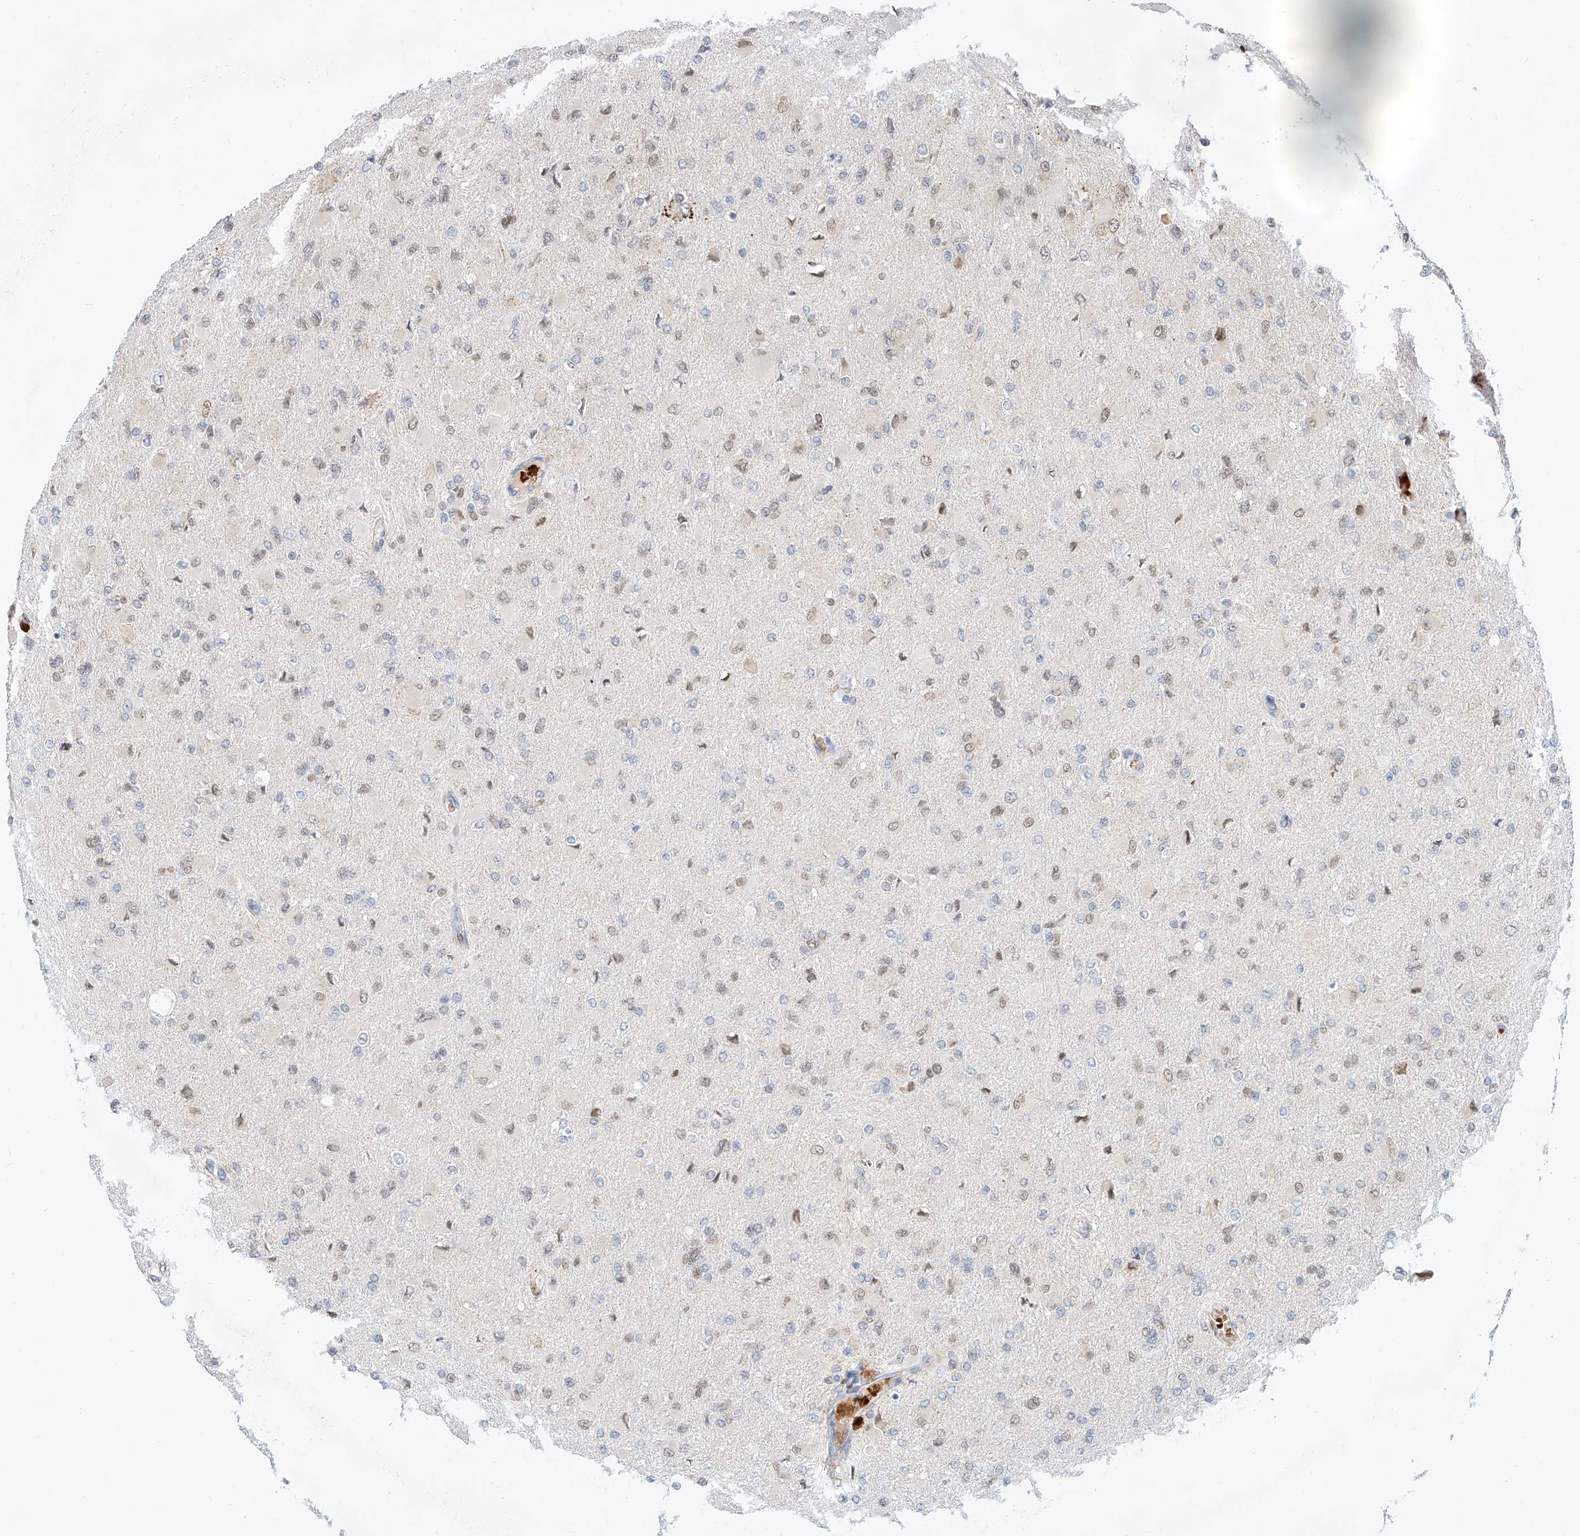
{"staining": {"intensity": "weak", "quantity": "<25%", "location": "nuclear"}, "tissue": "glioma", "cell_type": "Tumor cells", "image_type": "cancer", "snomed": [{"axis": "morphology", "description": "Glioma, malignant, High grade"}, {"axis": "topography", "description": "Cerebral cortex"}], "caption": "Tumor cells are negative for protein expression in human high-grade glioma (malignant). (DAB immunohistochemistry with hematoxylin counter stain).", "gene": "CBX8", "patient": {"sex": "female", "age": 36}}